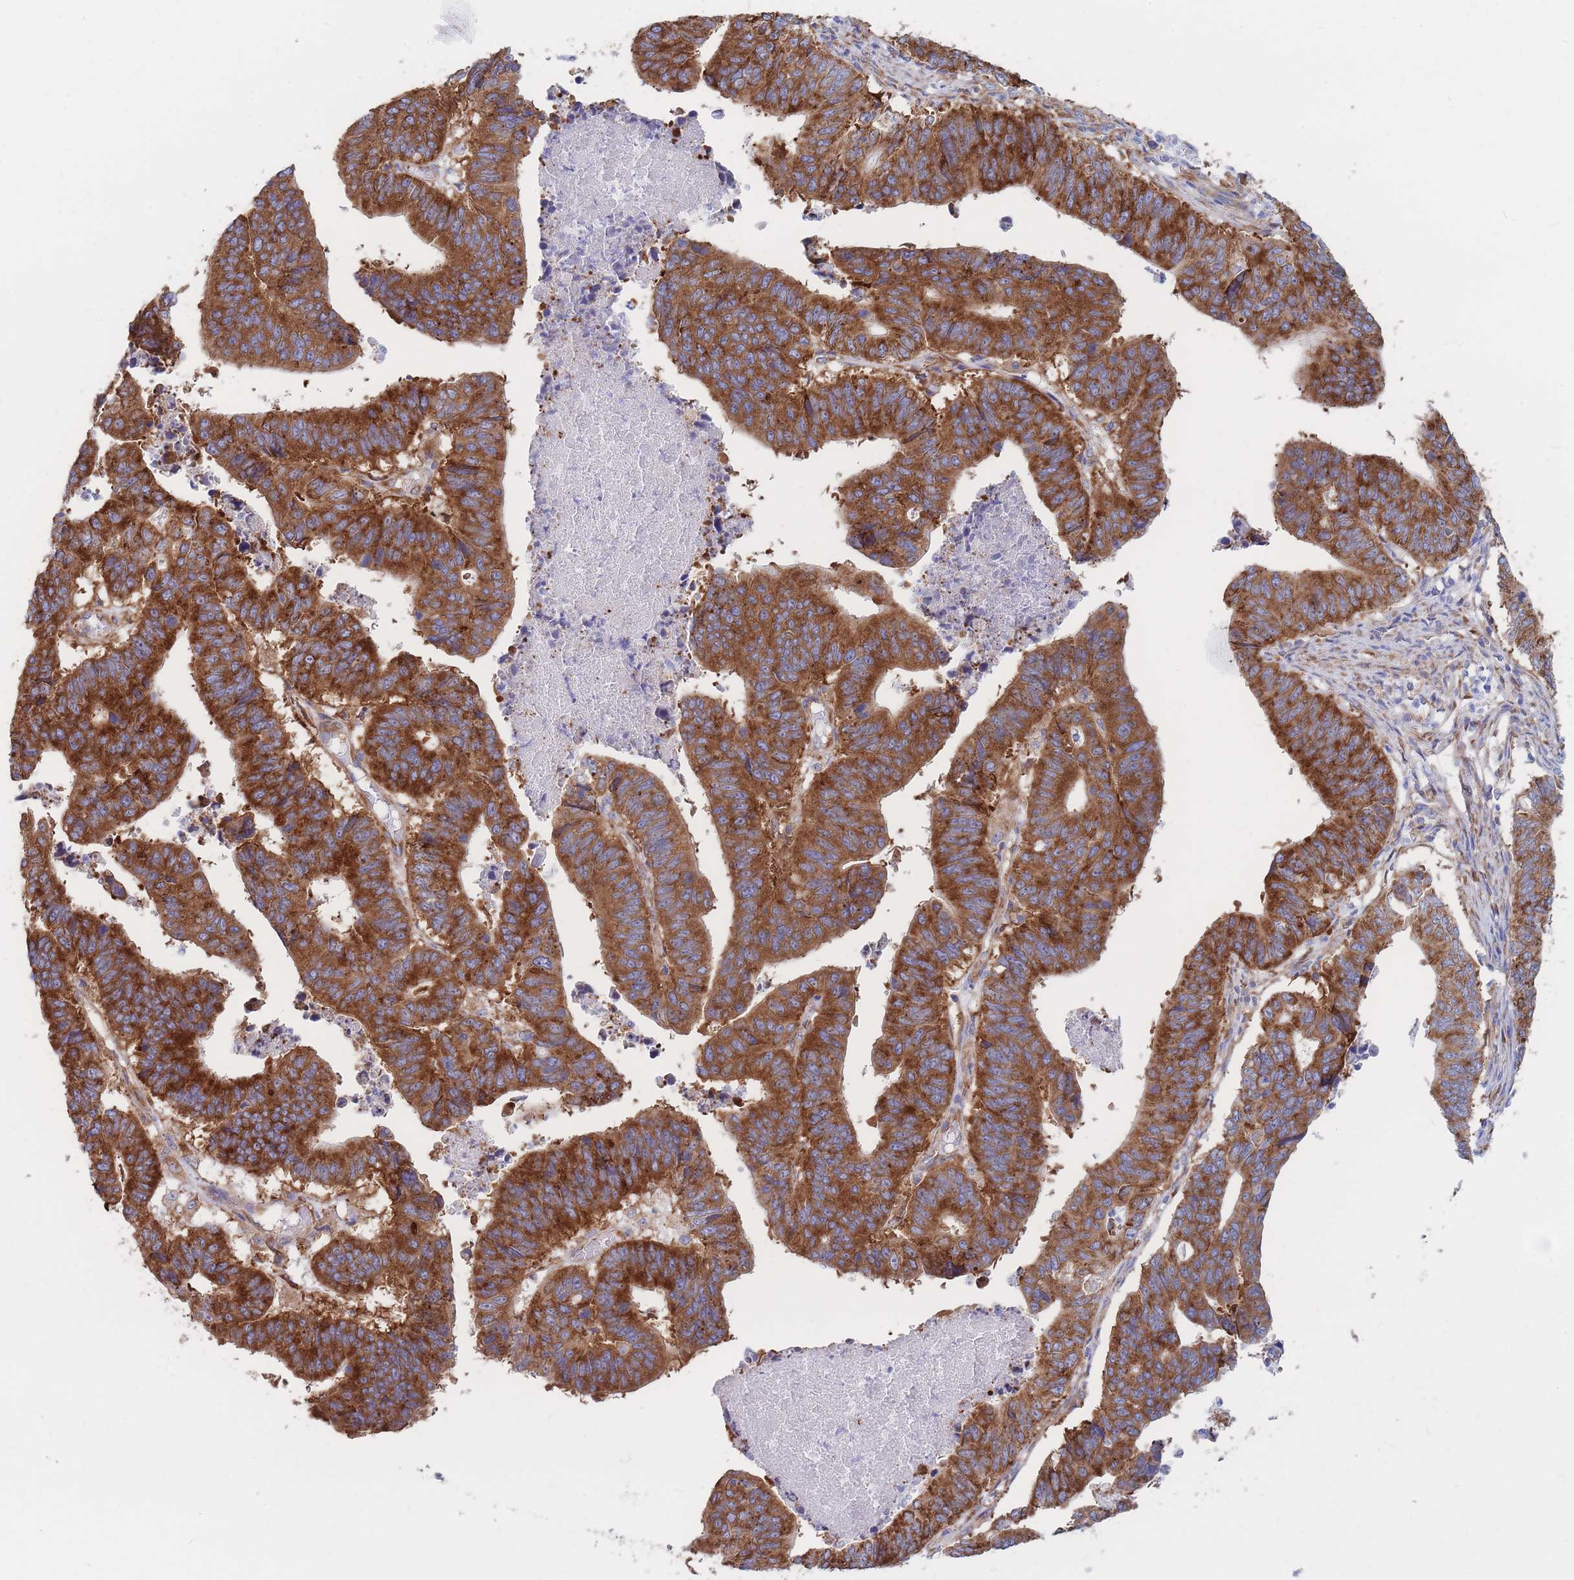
{"staining": {"intensity": "strong", "quantity": ">75%", "location": "cytoplasmic/membranous"}, "tissue": "stomach cancer", "cell_type": "Tumor cells", "image_type": "cancer", "snomed": [{"axis": "morphology", "description": "Adenocarcinoma, NOS"}, {"axis": "topography", "description": "Stomach"}], "caption": "Stomach cancer (adenocarcinoma) tissue shows strong cytoplasmic/membranous staining in about >75% of tumor cells, visualized by immunohistochemistry. (IHC, brightfield microscopy, high magnification).", "gene": "RPL8", "patient": {"sex": "male", "age": 59}}